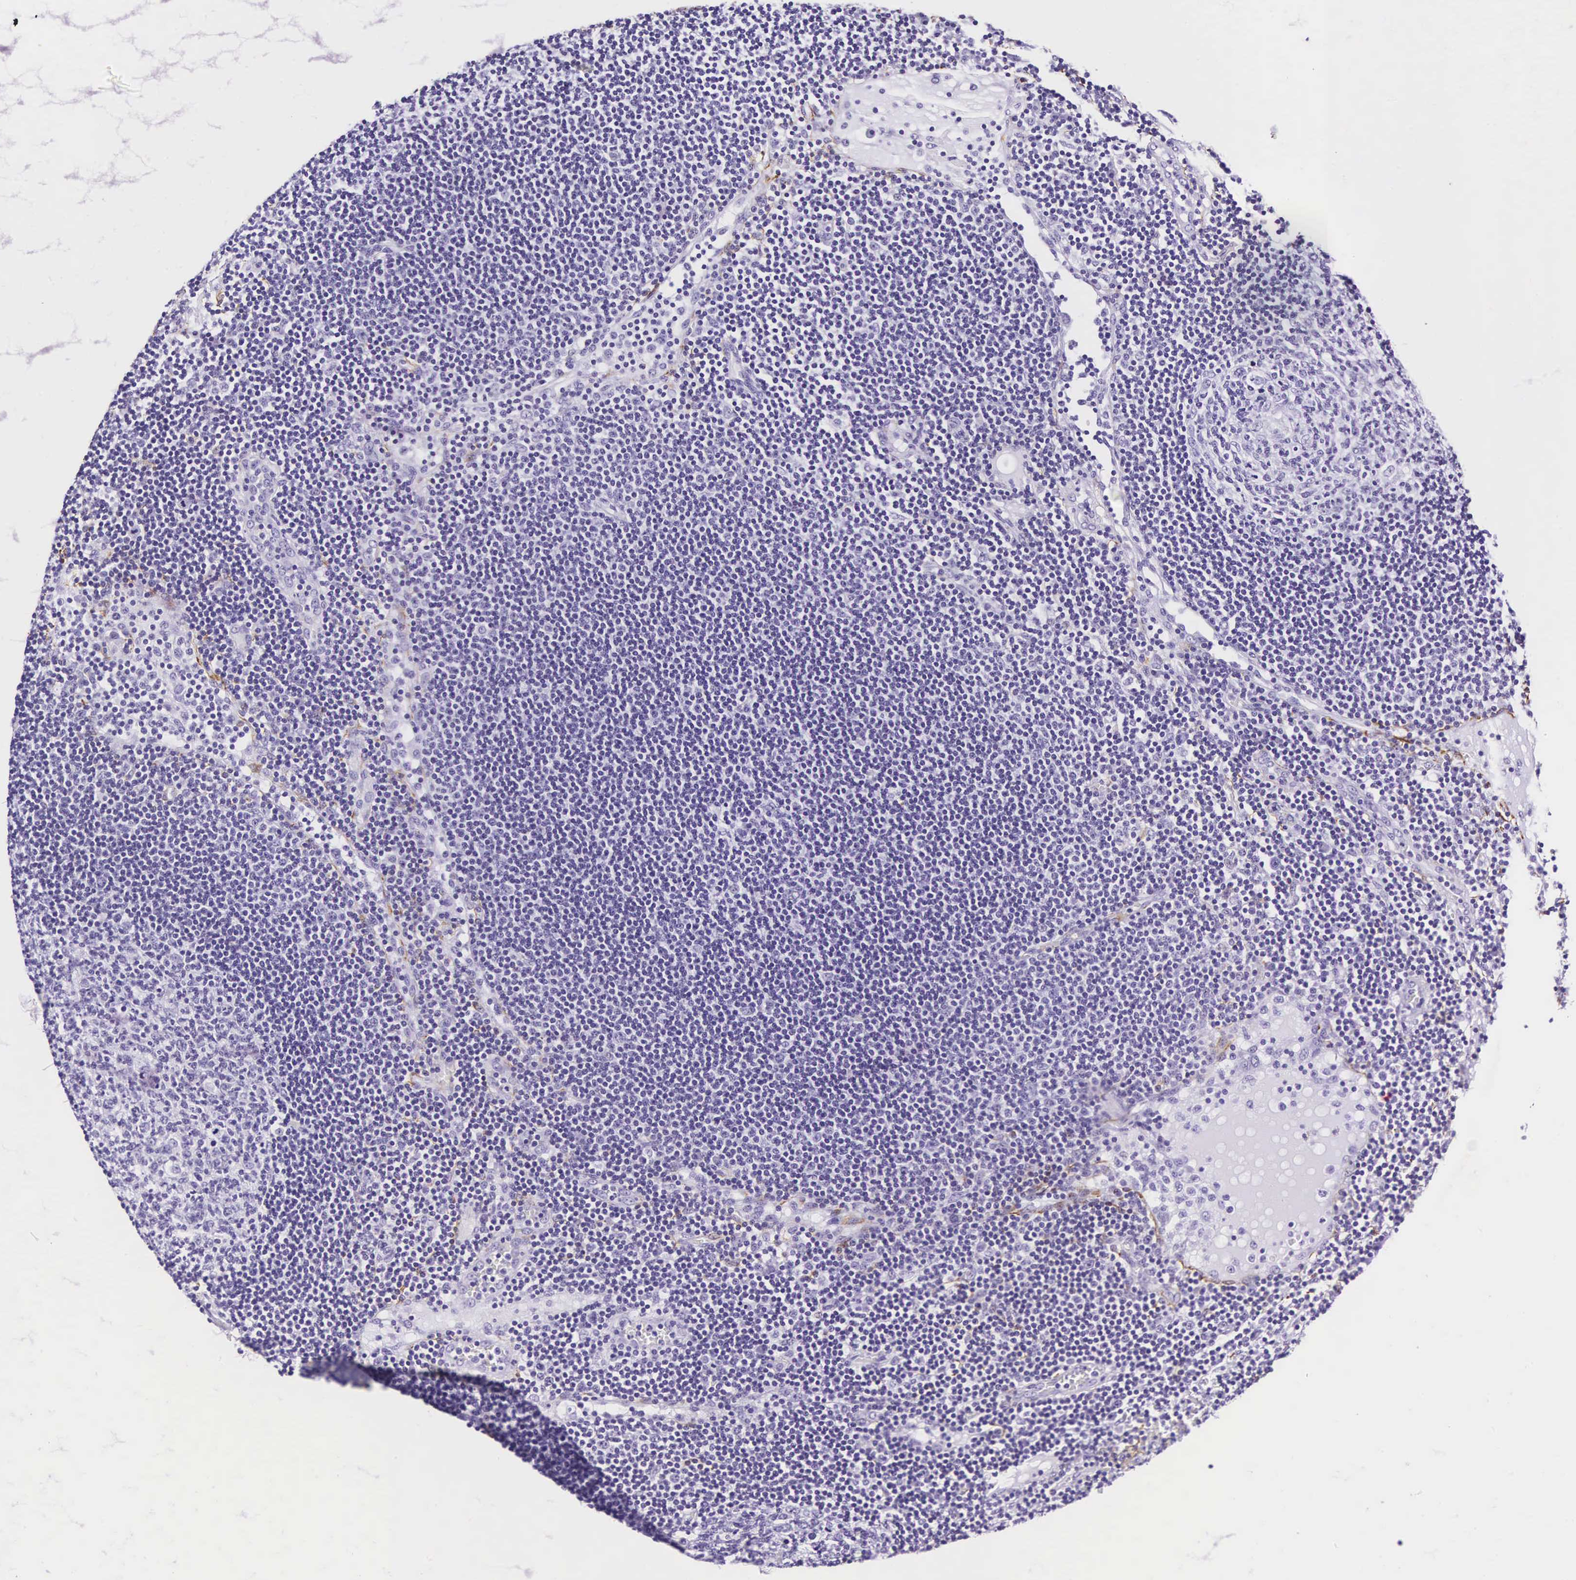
{"staining": {"intensity": "negative", "quantity": "none", "location": "none"}, "tissue": "lymph node", "cell_type": "Germinal center cells", "image_type": "normal", "snomed": [{"axis": "morphology", "description": "Normal tissue, NOS"}, {"axis": "topography", "description": "Lymph node"}], "caption": "DAB immunohistochemical staining of unremarkable human lymph node reveals no significant expression in germinal center cells.", "gene": "KRT18", "patient": {"sex": "male", "age": 54}}